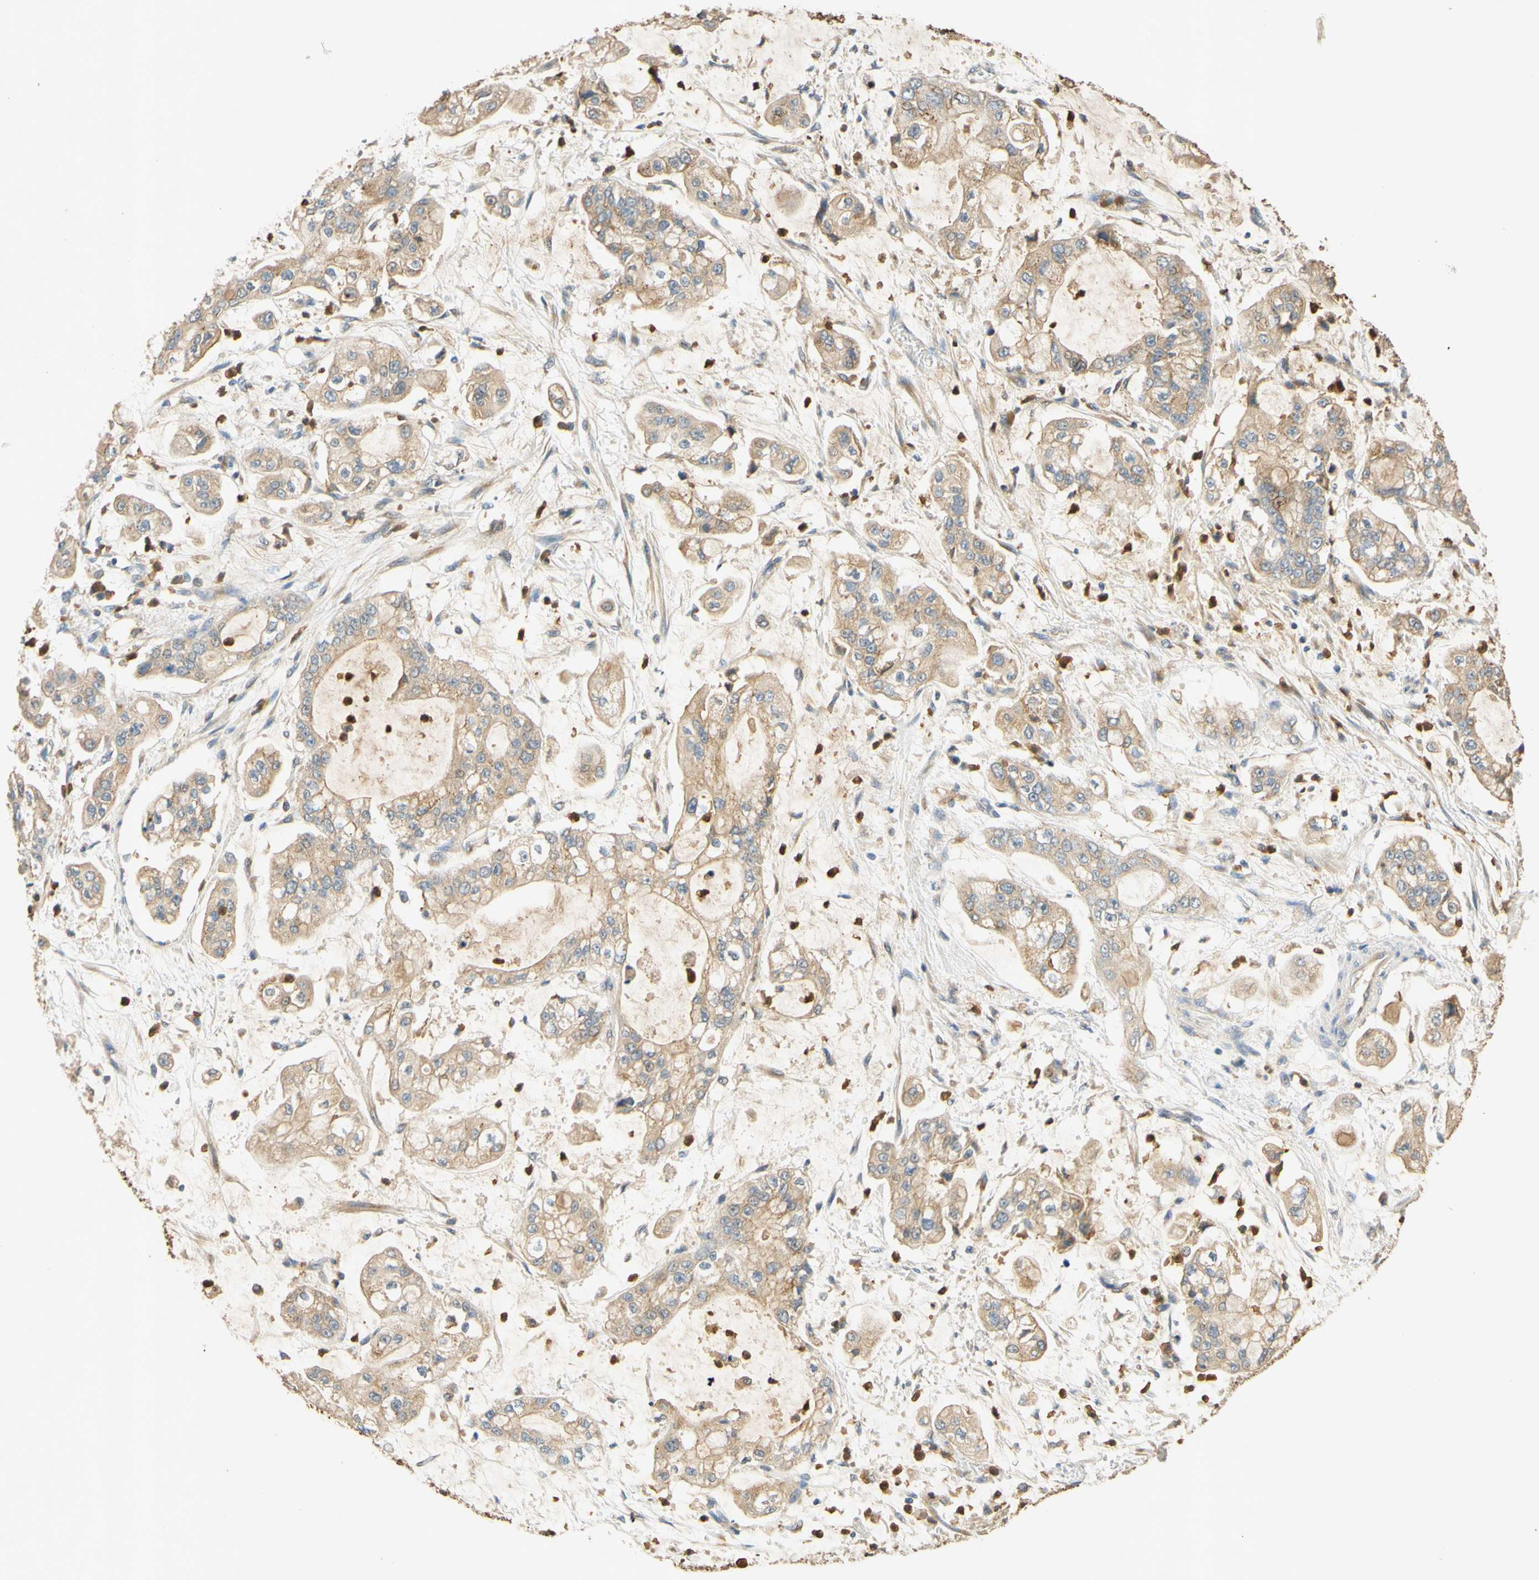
{"staining": {"intensity": "weak", "quantity": ">75%", "location": "cytoplasmic/membranous"}, "tissue": "stomach cancer", "cell_type": "Tumor cells", "image_type": "cancer", "snomed": [{"axis": "morphology", "description": "Adenocarcinoma, NOS"}, {"axis": "topography", "description": "Stomach"}], "caption": "The immunohistochemical stain highlights weak cytoplasmic/membranous positivity in tumor cells of adenocarcinoma (stomach) tissue.", "gene": "ENTREP2", "patient": {"sex": "male", "age": 76}}